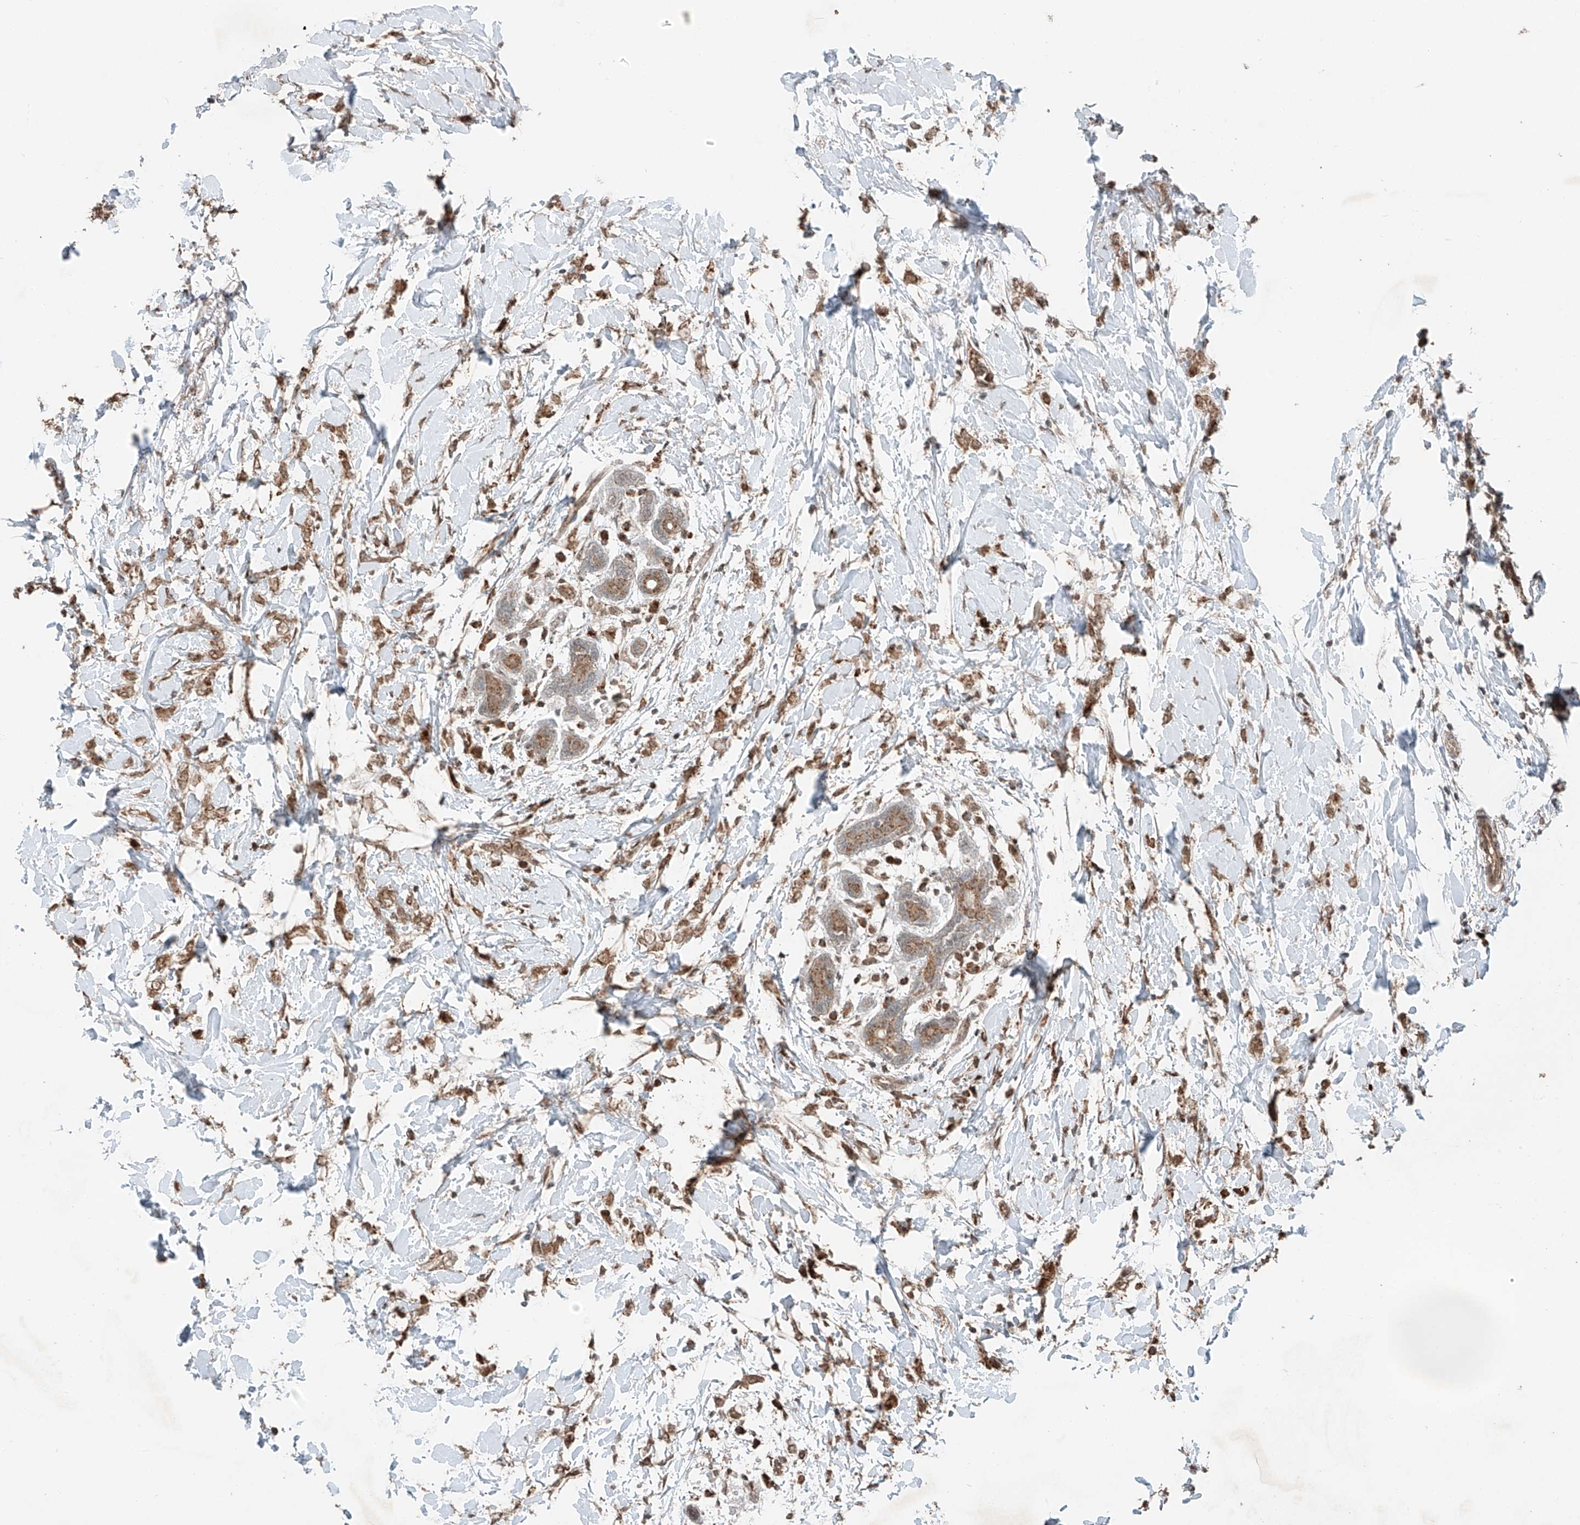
{"staining": {"intensity": "moderate", "quantity": ">75%", "location": "cytoplasmic/membranous"}, "tissue": "breast cancer", "cell_type": "Tumor cells", "image_type": "cancer", "snomed": [{"axis": "morphology", "description": "Normal tissue, NOS"}, {"axis": "morphology", "description": "Lobular carcinoma"}, {"axis": "topography", "description": "Breast"}], "caption": "A medium amount of moderate cytoplasmic/membranous expression is seen in about >75% of tumor cells in breast cancer tissue.", "gene": "ZNF620", "patient": {"sex": "female", "age": 47}}